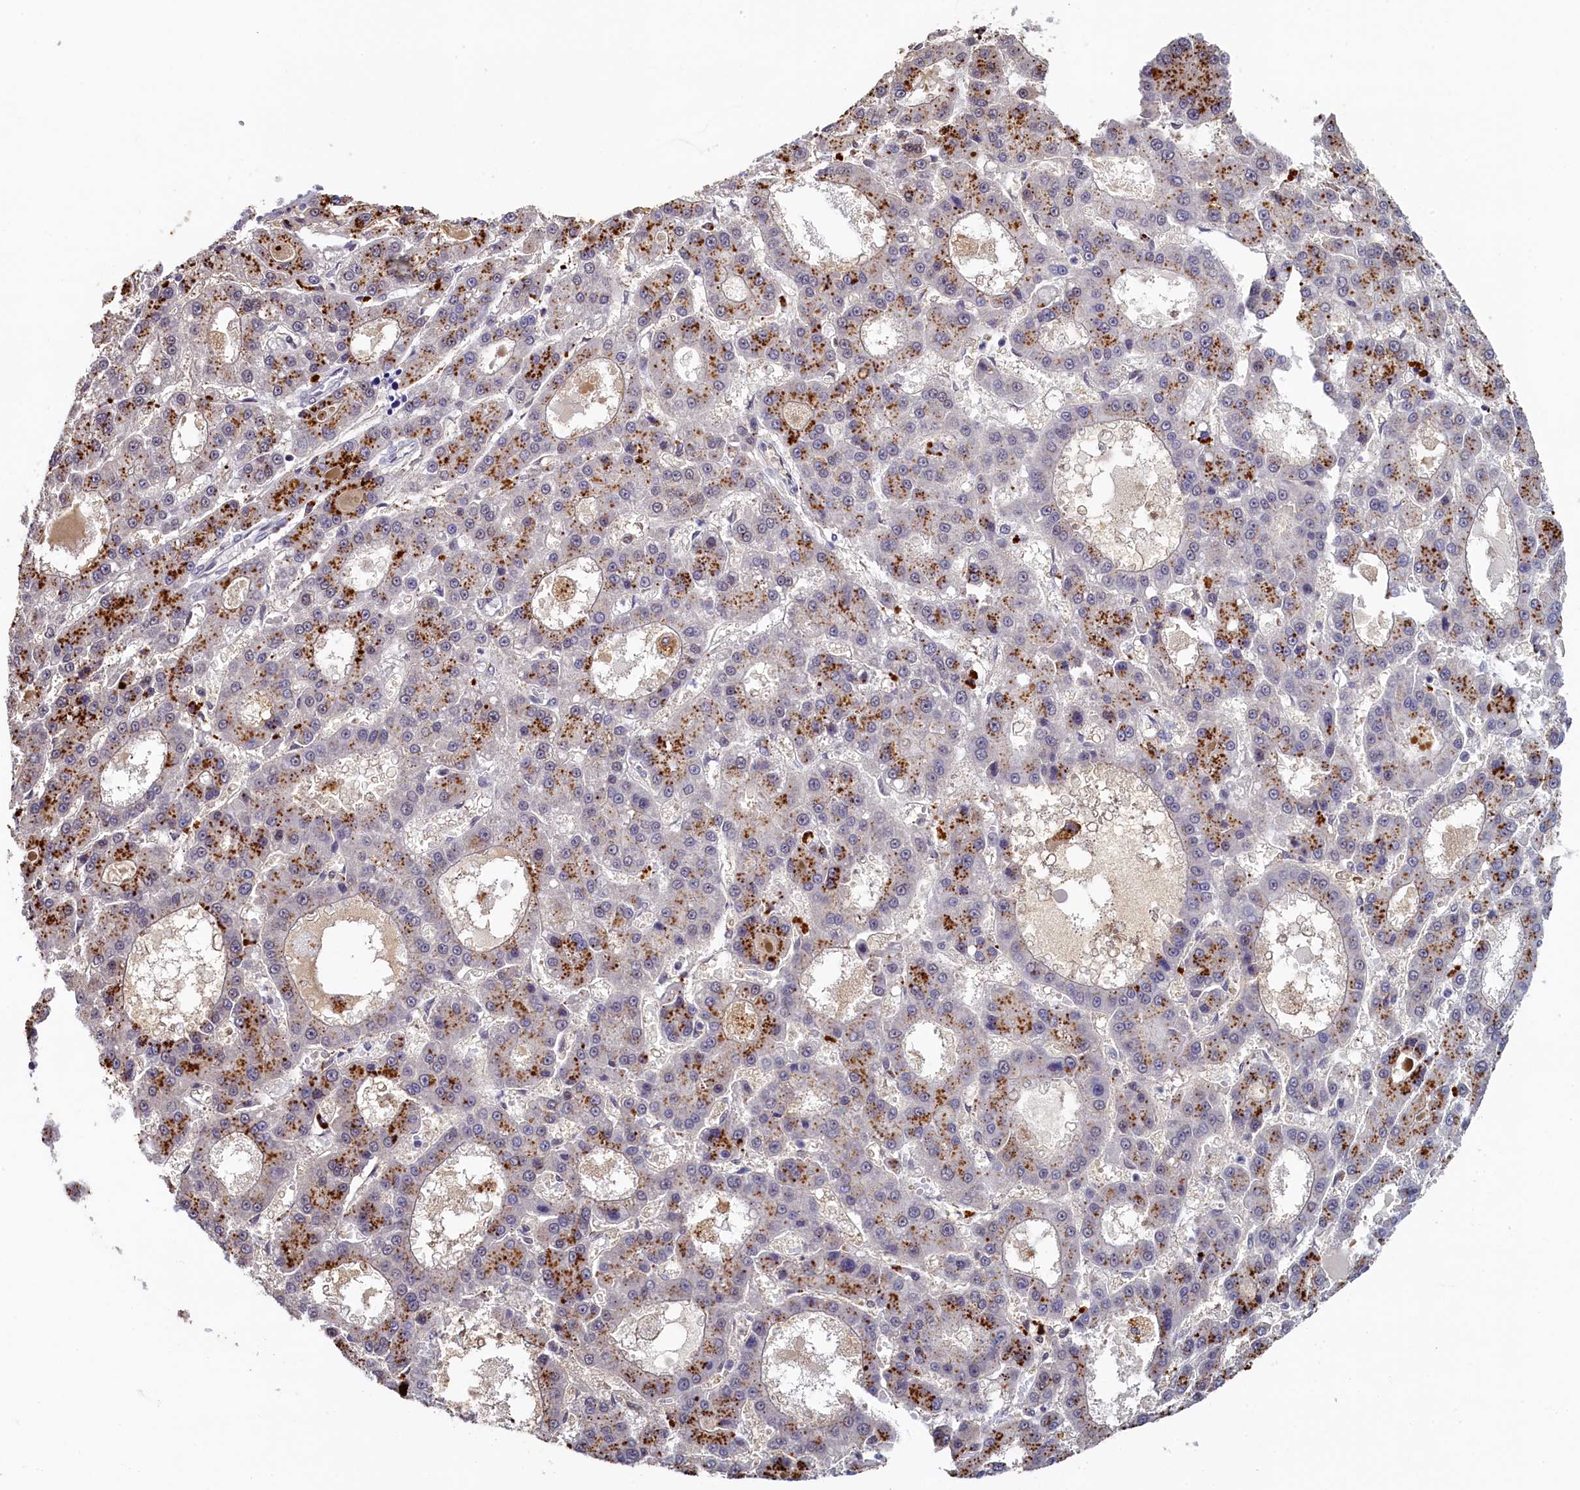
{"staining": {"intensity": "negative", "quantity": "none", "location": "none"}, "tissue": "liver cancer", "cell_type": "Tumor cells", "image_type": "cancer", "snomed": [{"axis": "morphology", "description": "Carcinoma, Hepatocellular, NOS"}, {"axis": "topography", "description": "Liver"}], "caption": "Liver cancer (hepatocellular carcinoma) was stained to show a protein in brown. There is no significant staining in tumor cells.", "gene": "INTS14", "patient": {"sex": "male", "age": 70}}